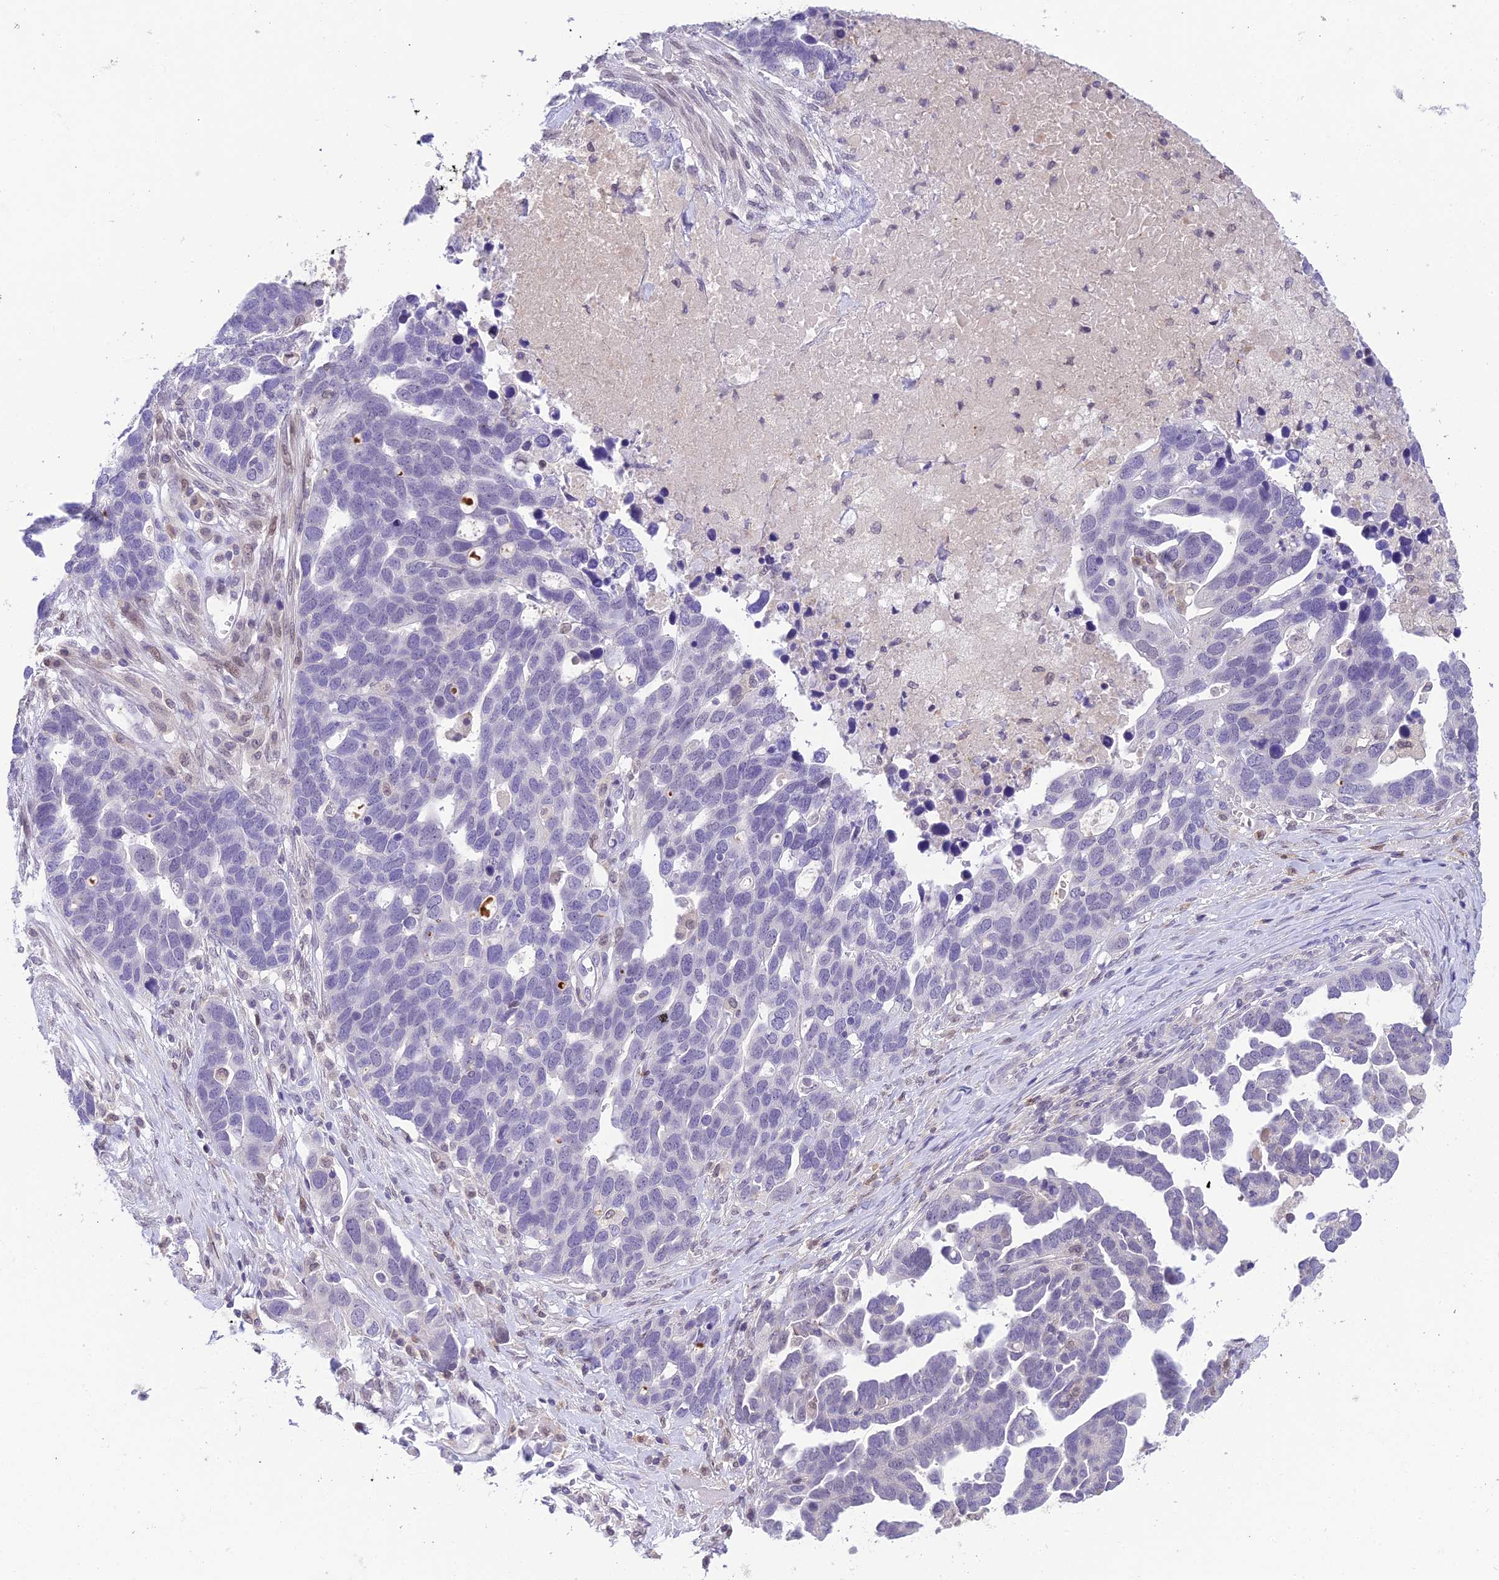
{"staining": {"intensity": "negative", "quantity": "none", "location": "none"}, "tissue": "ovarian cancer", "cell_type": "Tumor cells", "image_type": "cancer", "snomed": [{"axis": "morphology", "description": "Cystadenocarcinoma, serous, NOS"}, {"axis": "topography", "description": "Ovary"}], "caption": "Immunohistochemistry (IHC) micrograph of neoplastic tissue: ovarian cancer stained with DAB (3,3'-diaminobenzidine) displays no significant protein staining in tumor cells. (DAB (3,3'-diaminobenzidine) immunohistochemistry visualized using brightfield microscopy, high magnification).", "gene": "BMT2", "patient": {"sex": "female", "age": 54}}